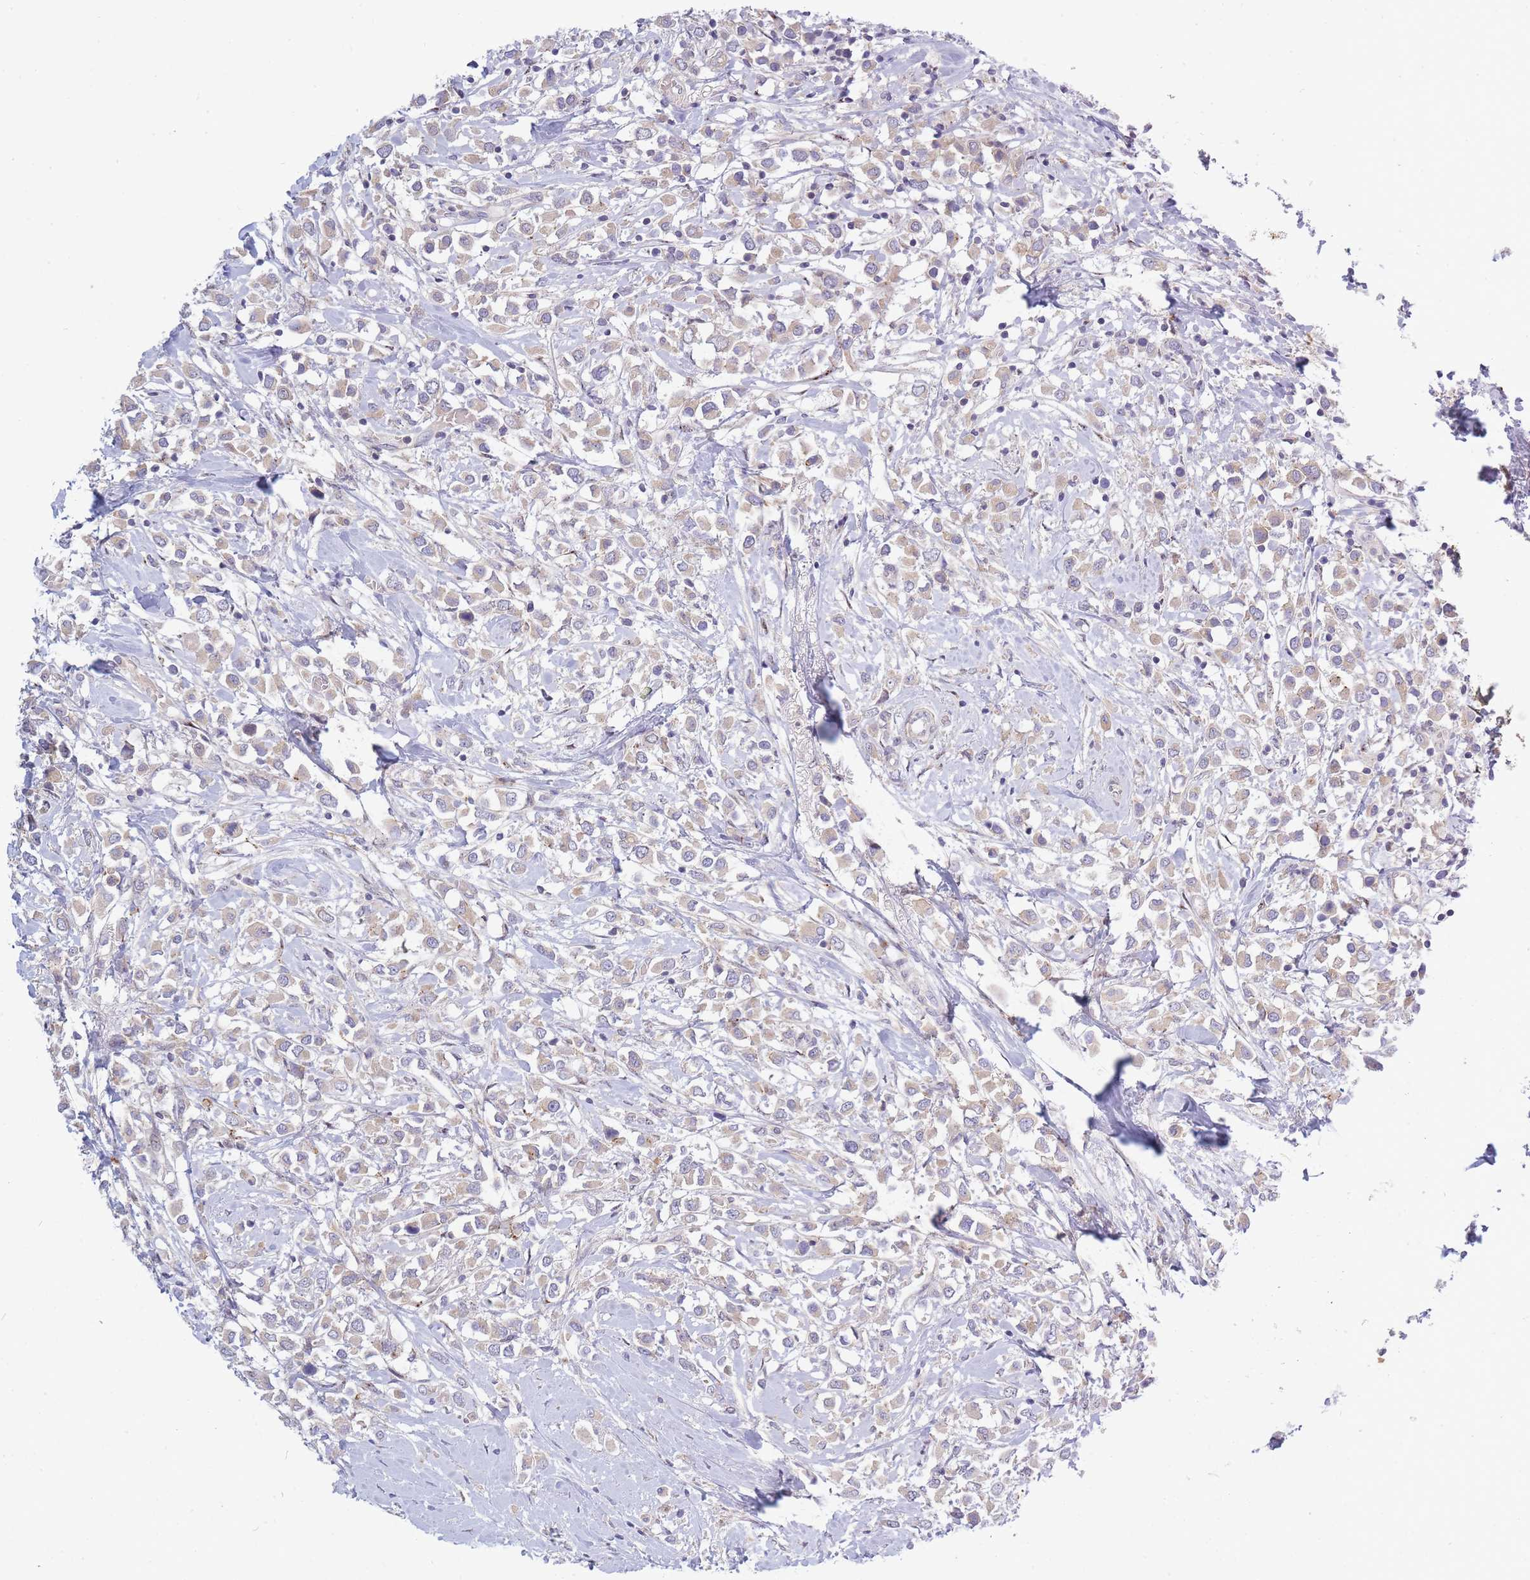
{"staining": {"intensity": "weak", "quantity": ">75%", "location": "cytoplasmic/membranous"}, "tissue": "breast cancer", "cell_type": "Tumor cells", "image_type": "cancer", "snomed": [{"axis": "morphology", "description": "Duct carcinoma"}, {"axis": "topography", "description": "Breast"}], "caption": "Human breast cancer stained with a protein marker displays weak staining in tumor cells.", "gene": "TRIM61", "patient": {"sex": "female", "age": 61}}